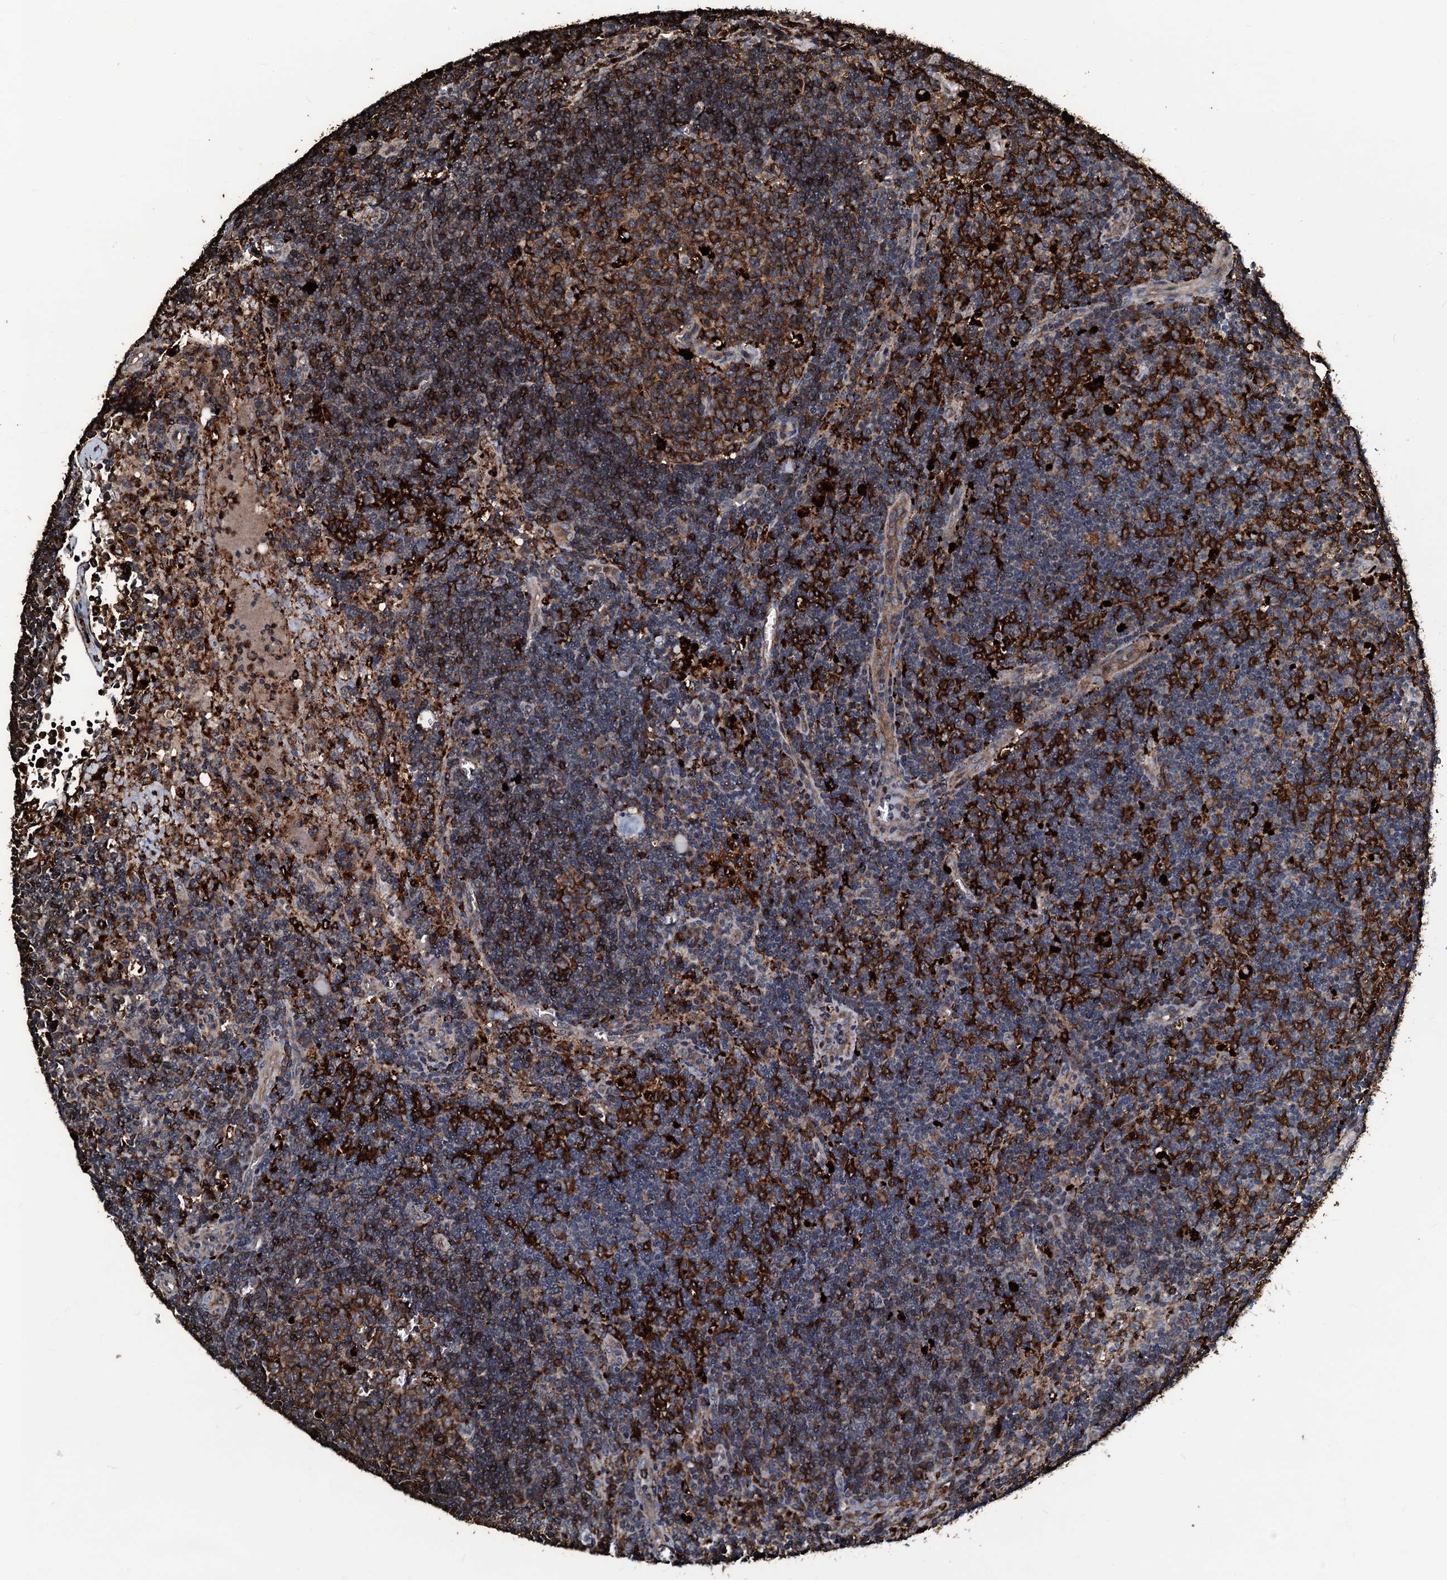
{"staining": {"intensity": "strong", "quantity": ">75%", "location": "cytoplasmic/membranous"}, "tissue": "lymph node", "cell_type": "Germinal center cells", "image_type": "normal", "snomed": [{"axis": "morphology", "description": "Normal tissue, NOS"}, {"axis": "topography", "description": "Lymph node"}], "caption": "DAB immunohistochemical staining of unremarkable lymph node demonstrates strong cytoplasmic/membranous protein positivity in approximately >75% of germinal center cells.", "gene": "TPGS2", "patient": {"sex": "male", "age": 58}}